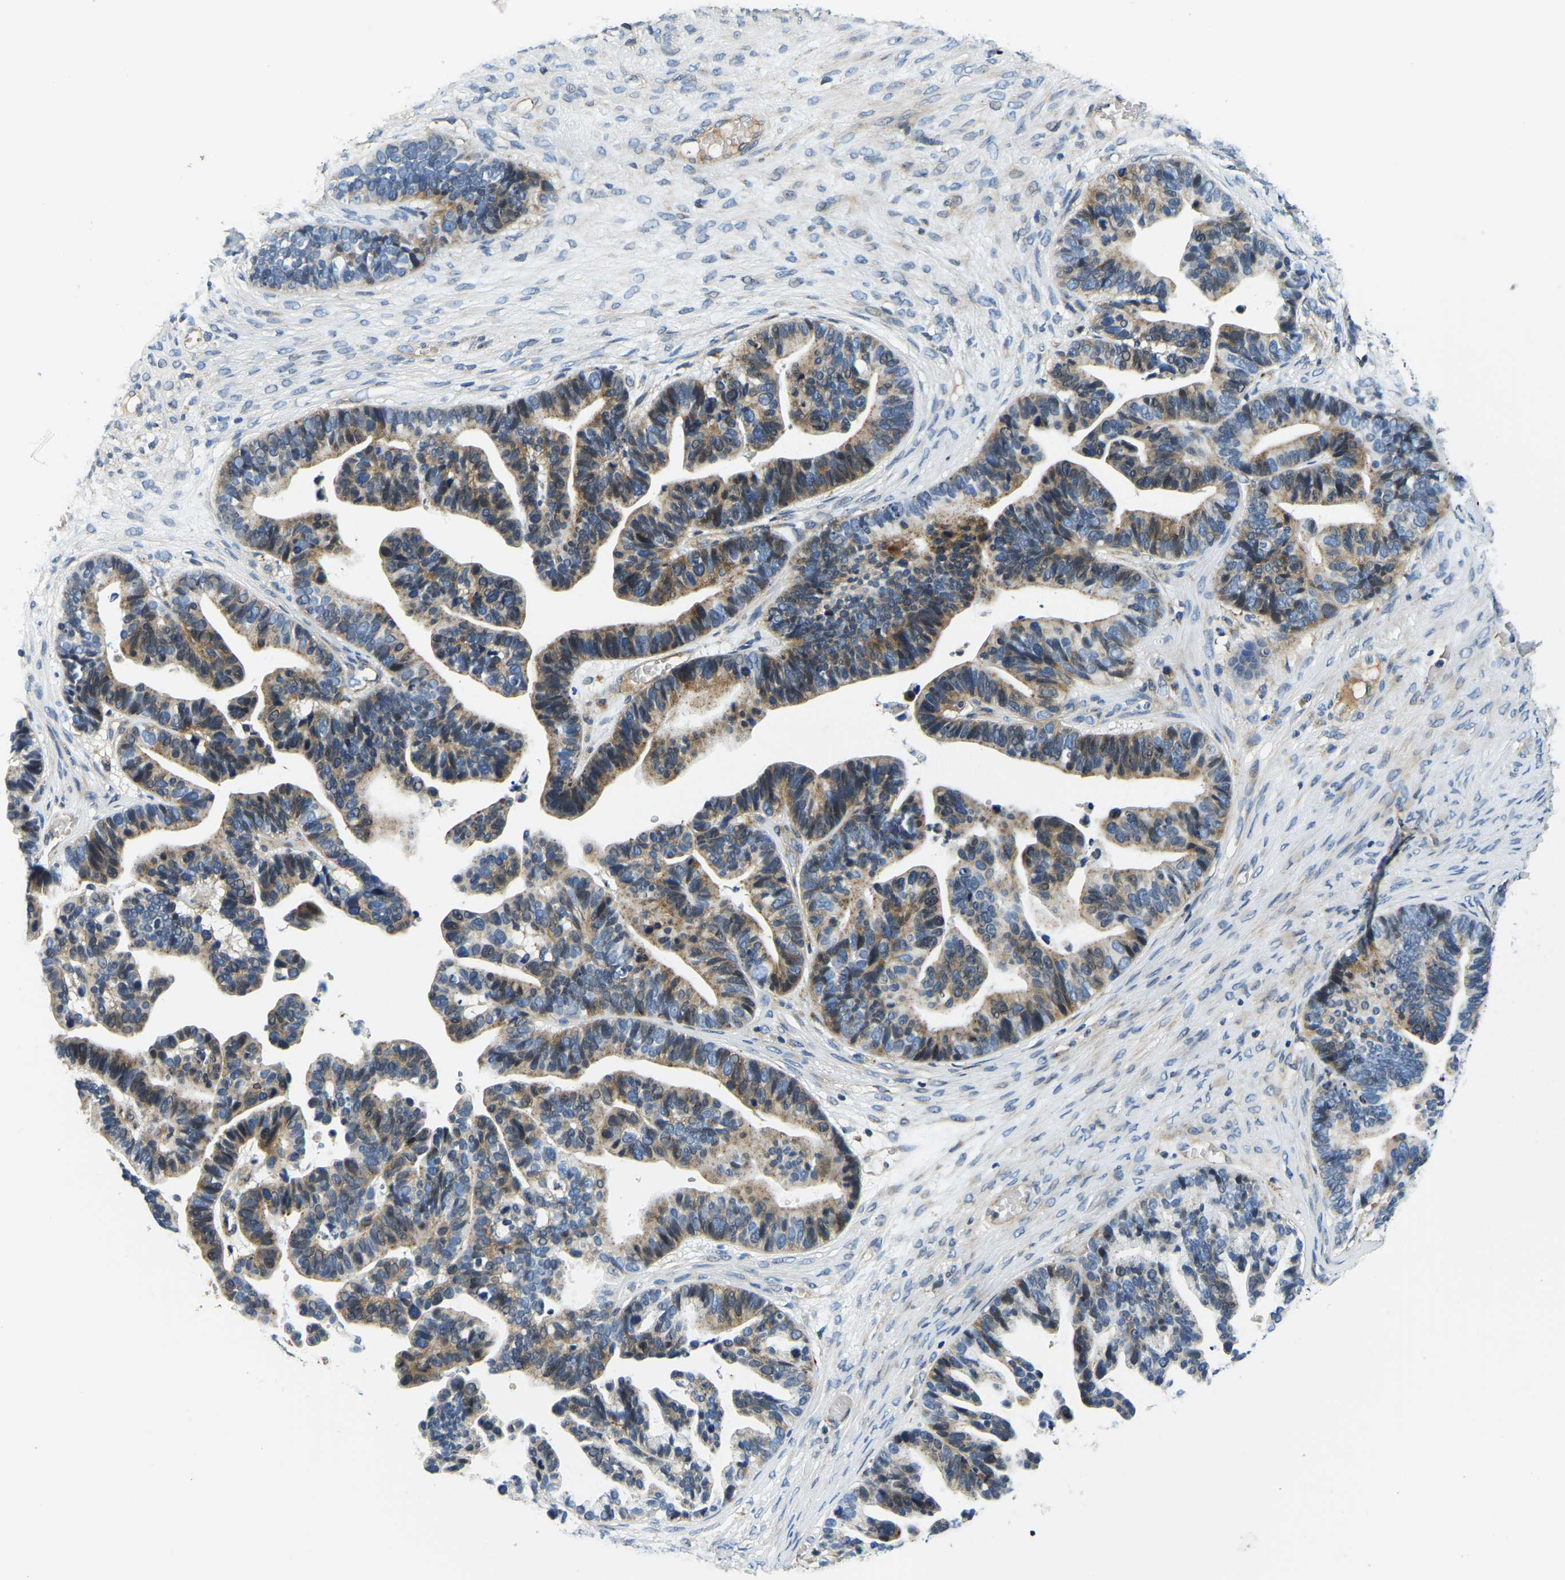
{"staining": {"intensity": "moderate", "quantity": ">75%", "location": "cytoplasmic/membranous"}, "tissue": "ovarian cancer", "cell_type": "Tumor cells", "image_type": "cancer", "snomed": [{"axis": "morphology", "description": "Cystadenocarcinoma, serous, NOS"}, {"axis": "topography", "description": "Ovary"}], "caption": "Immunohistochemical staining of human ovarian serous cystadenocarcinoma exhibits moderate cytoplasmic/membranous protein staining in about >75% of tumor cells.", "gene": "RNF39", "patient": {"sex": "female", "age": 56}}